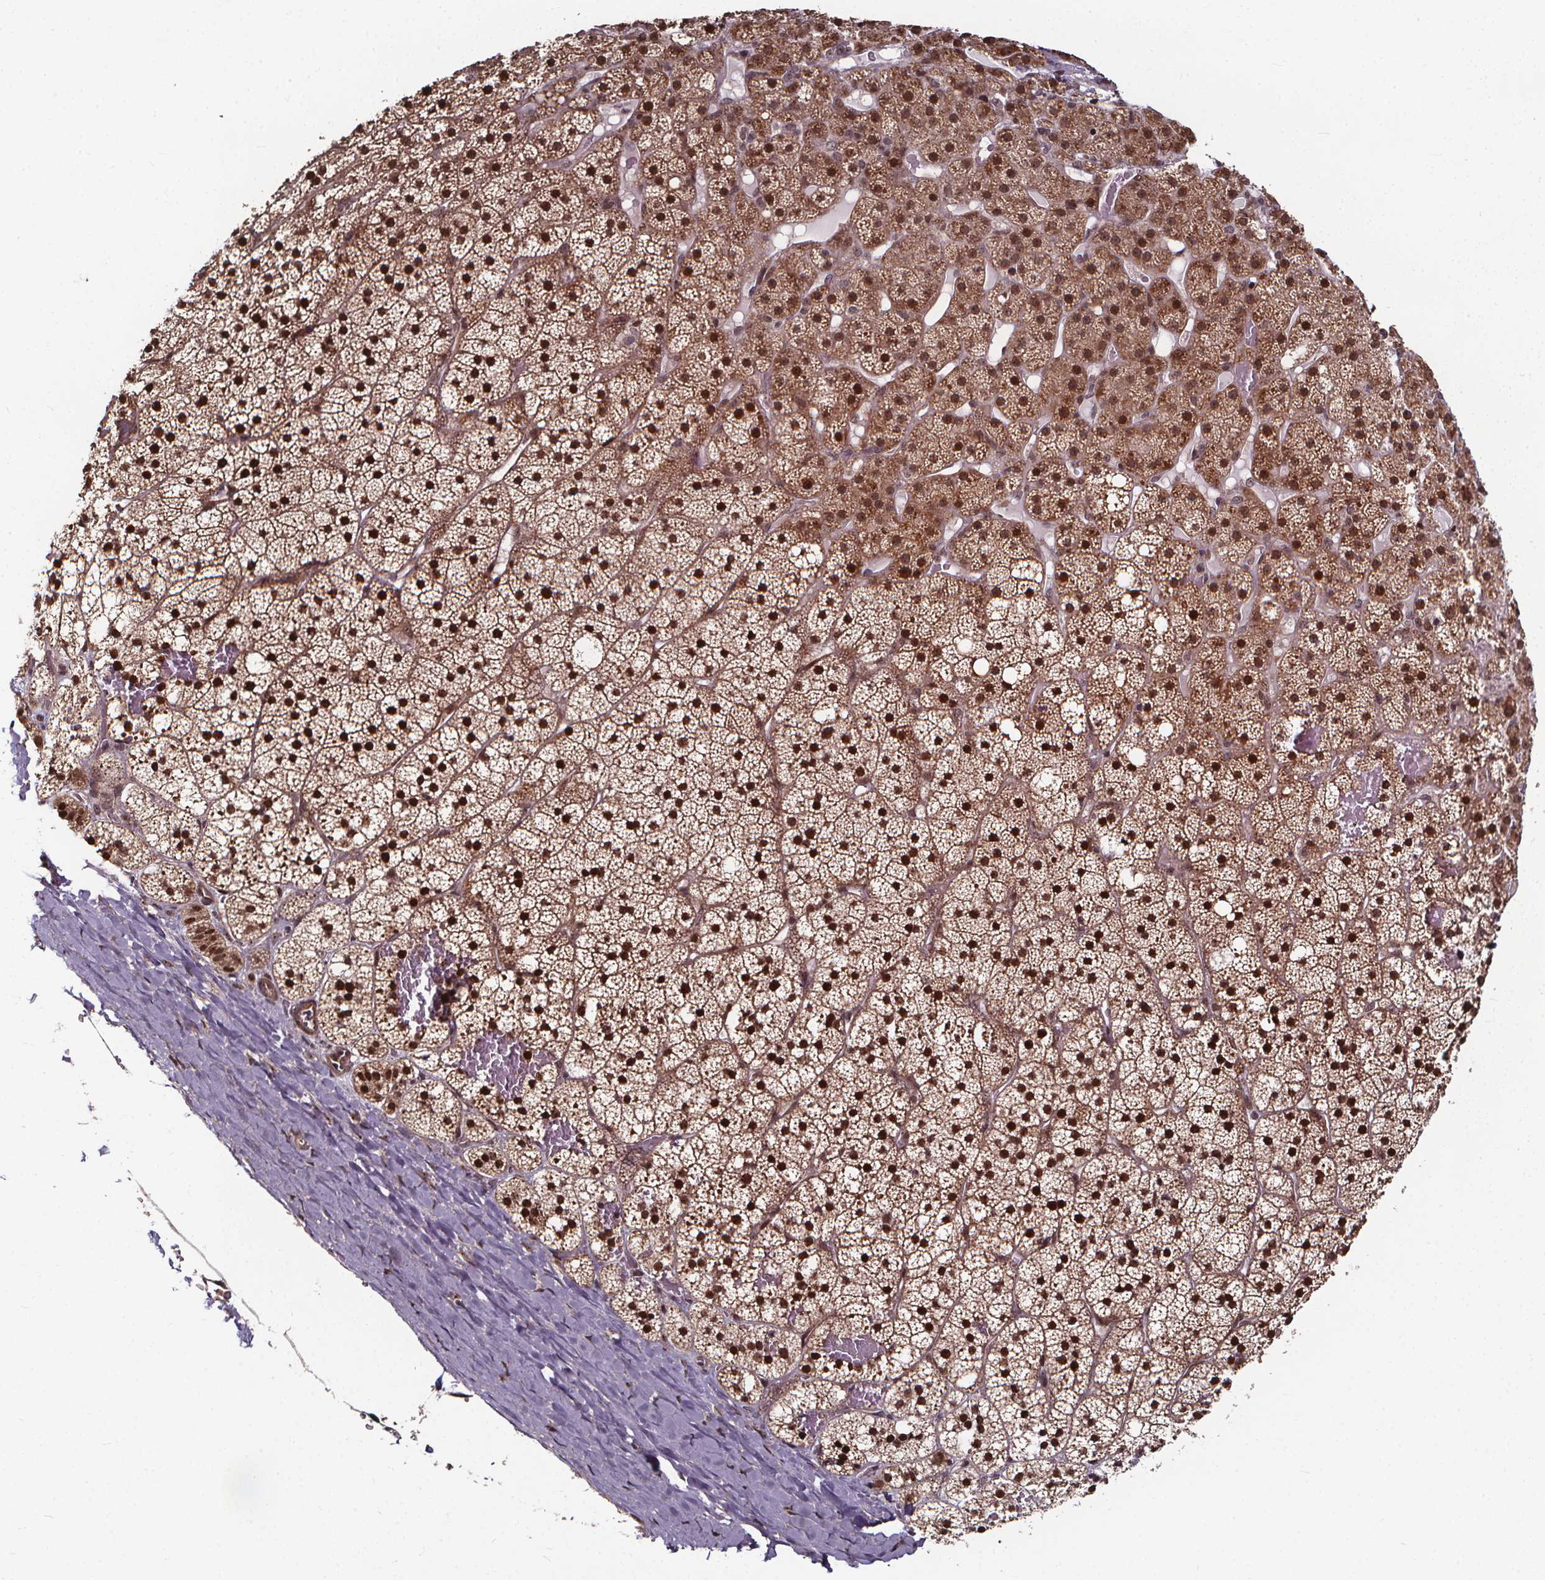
{"staining": {"intensity": "moderate", "quantity": ">75%", "location": "cytoplasmic/membranous,nuclear"}, "tissue": "adrenal gland", "cell_type": "Glandular cells", "image_type": "normal", "snomed": [{"axis": "morphology", "description": "Normal tissue, NOS"}, {"axis": "topography", "description": "Adrenal gland"}], "caption": "Glandular cells reveal moderate cytoplasmic/membranous,nuclear positivity in approximately >75% of cells in normal adrenal gland. The staining was performed using DAB (3,3'-diaminobenzidine) to visualize the protein expression in brown, while the nuclei were stained in blue with hematoxylin (Magnification: 20x).", "gene": "DDIT3", "patient": {"sex": "male", "age": 53}}